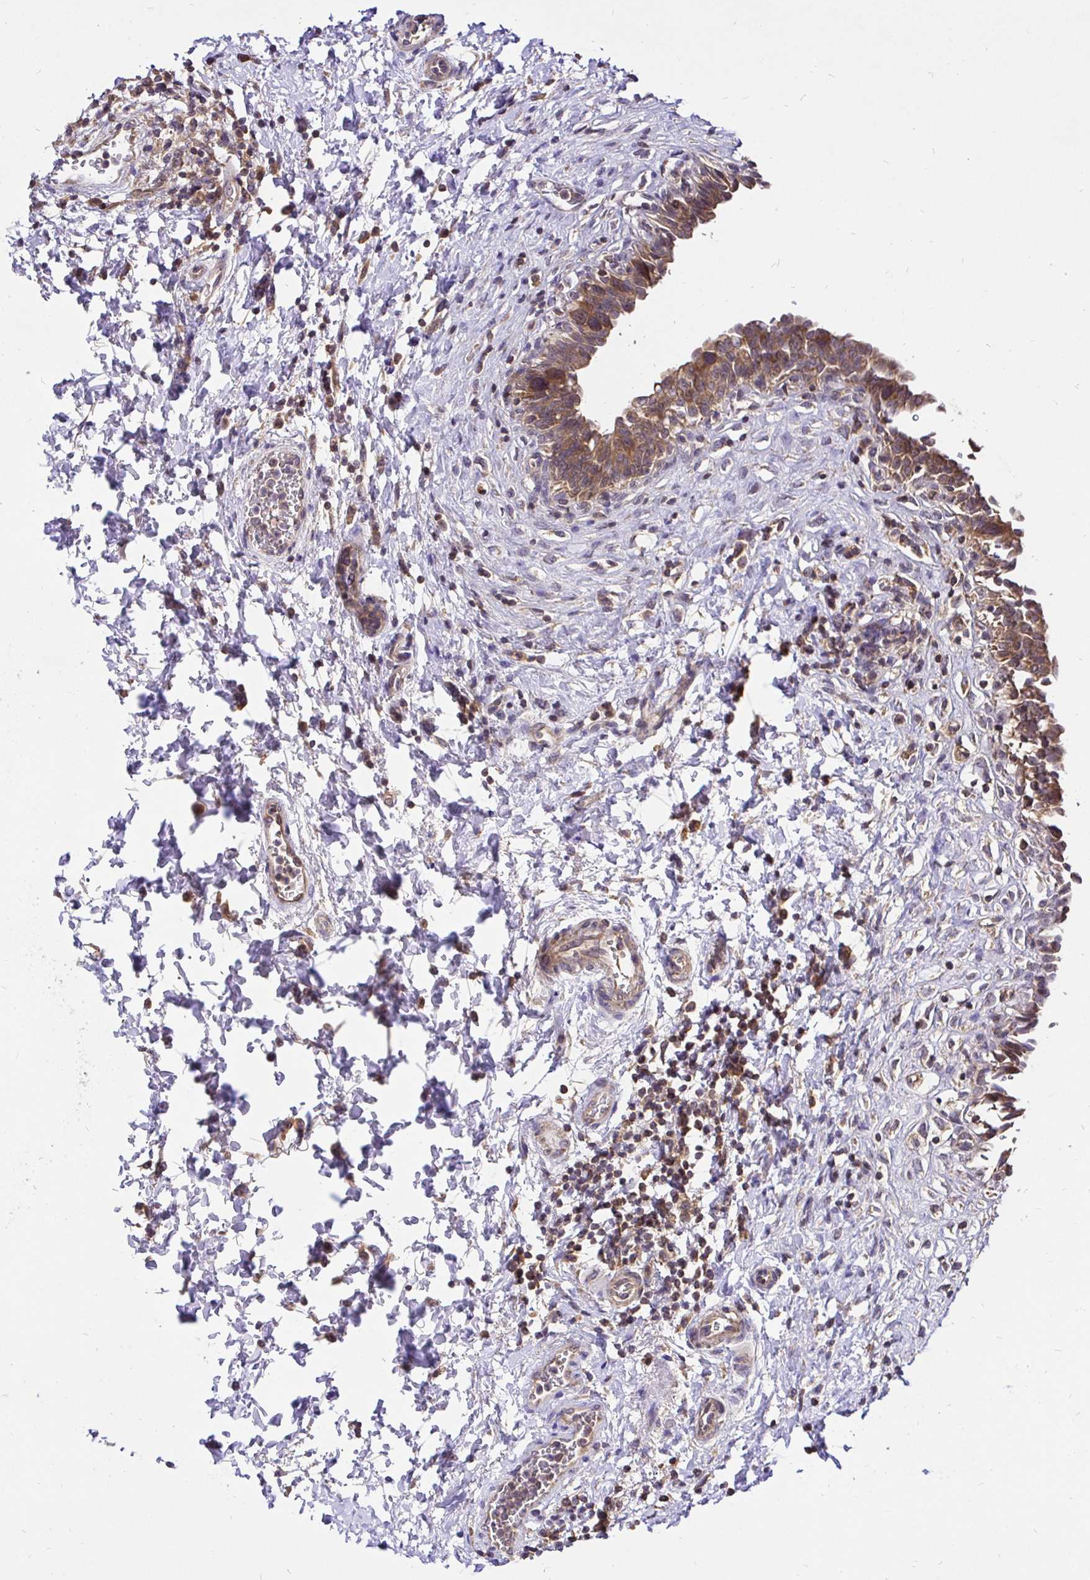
{"staining": {"intensity": "moderate", "quantity": ">75%", "location": "cytoplasmic/membranous"}, "tissue": "urinary bladder", "cell_type": "Urothelial cells", "image_type": "normal", "snomed": [{"axis": "morphology", "description": "Normal tissue, NOS"}, {"axis": "topography", "description": "Urinary bladder"}], "caption": "Immunohistochemical staining of normal human urinary bladder exhibits medium levels of moderate cytoplasmic/membranous expression in approximately >75% of urothelial cells. Immunohistochemistry stains the protein in brown and the nuclei are stained blue.", "gene": "UBE2M", "patient": {"sex": "male", "age": 37}}